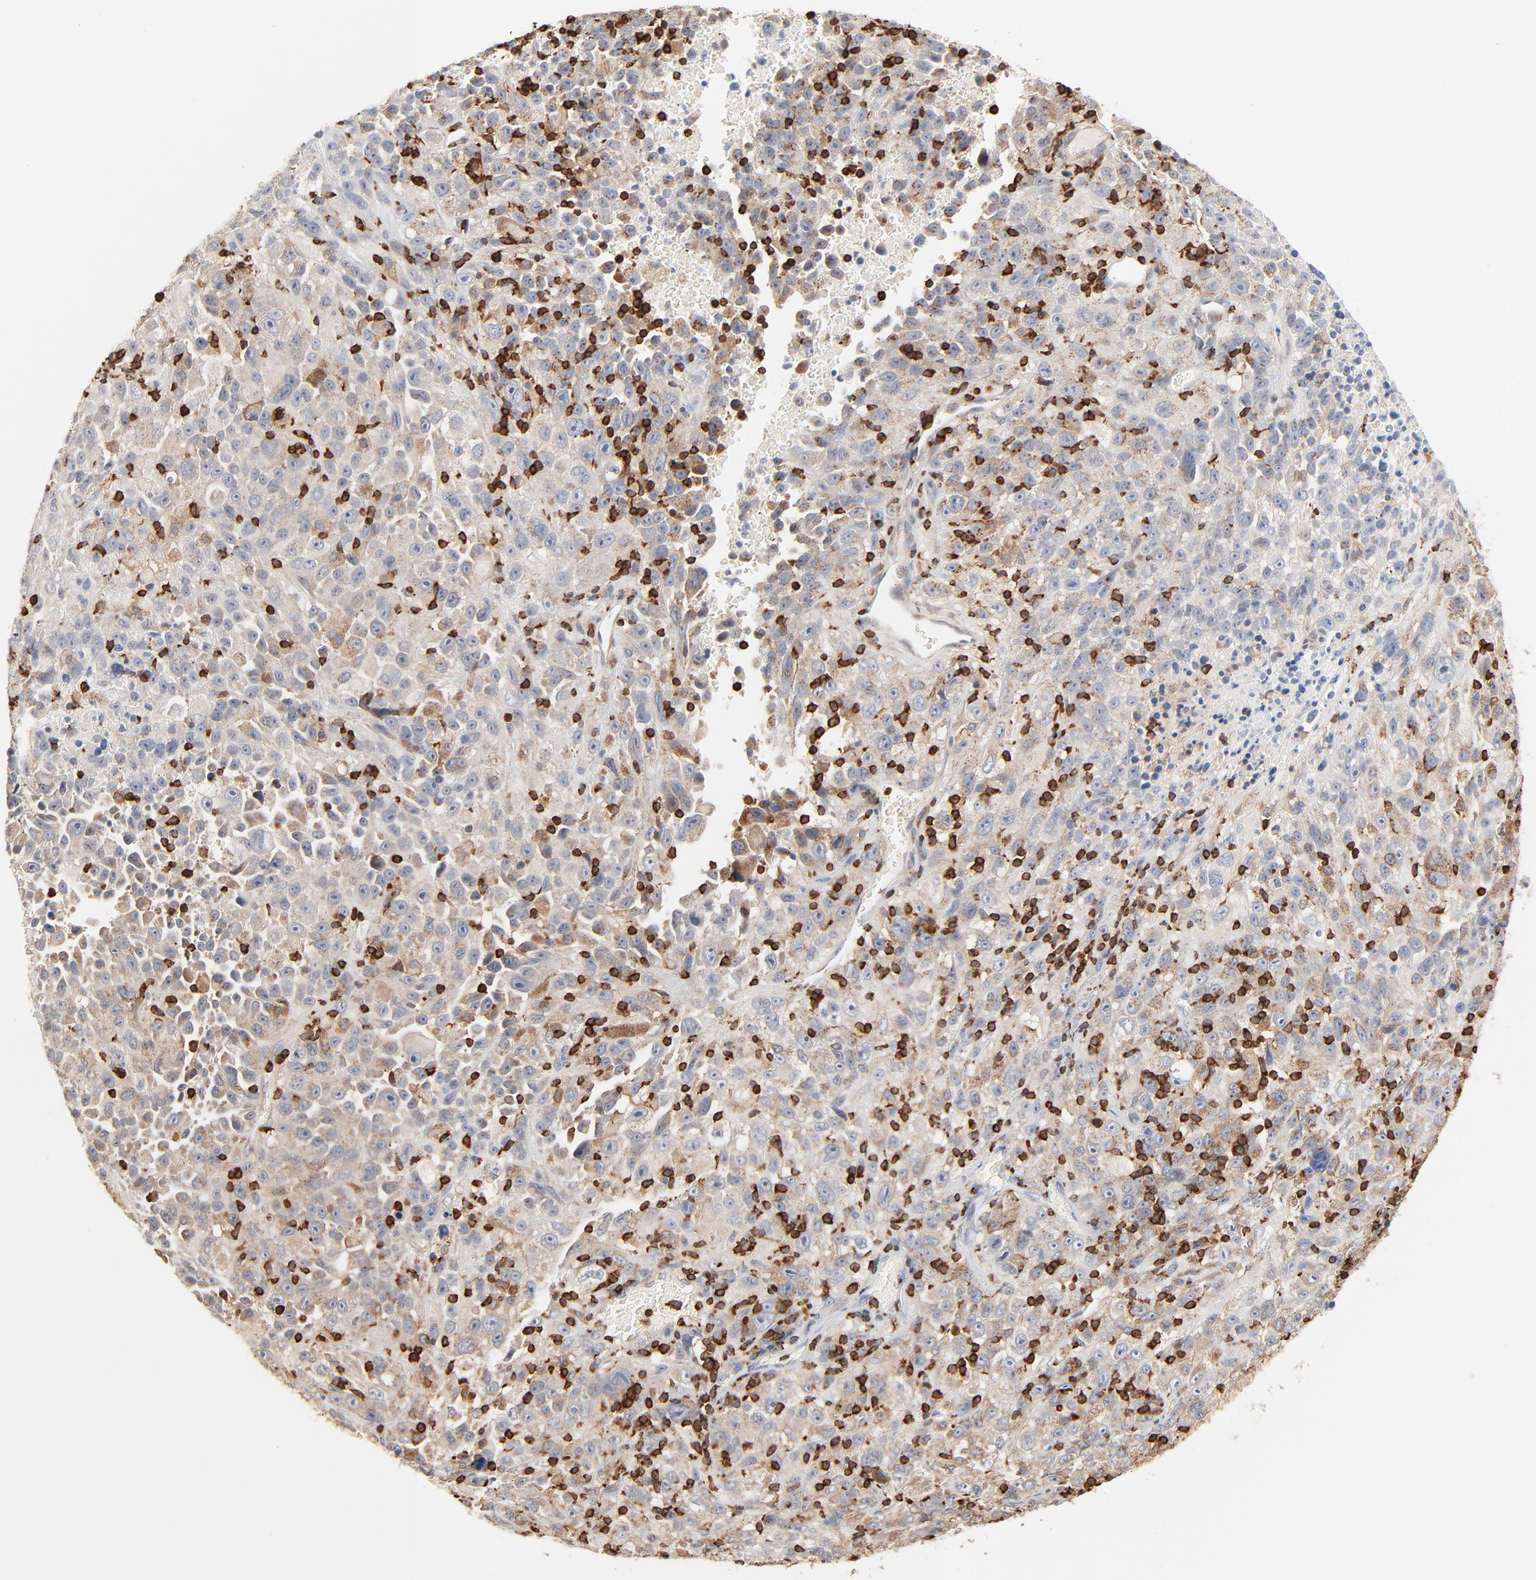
{"staining": {"intensity": "weak", "quantity": ">75%", "location": "cytoplasmic/membranous"}, "tissue": "melanoma", "cell_type": "Tumor cells", "image_type": "cancer", "snomed": [{"axis": "morphology", "description": "Malignant melanoma, Metastatic site"}, {"axis": "topography", "description": "Cerebral cortex"}], "caption": "A brown stain labels weak cytoplasmic/membranous positivity of a protein in human malignant melanoma (metastatic site) tumor cells. The staining is performed using DAB brown chromogen to label protein expression. The nuclei are counter-stained blue using hematoxylin.", "gene": "SH3KBP1", "patient": {"sex": "female", "age": 52}}